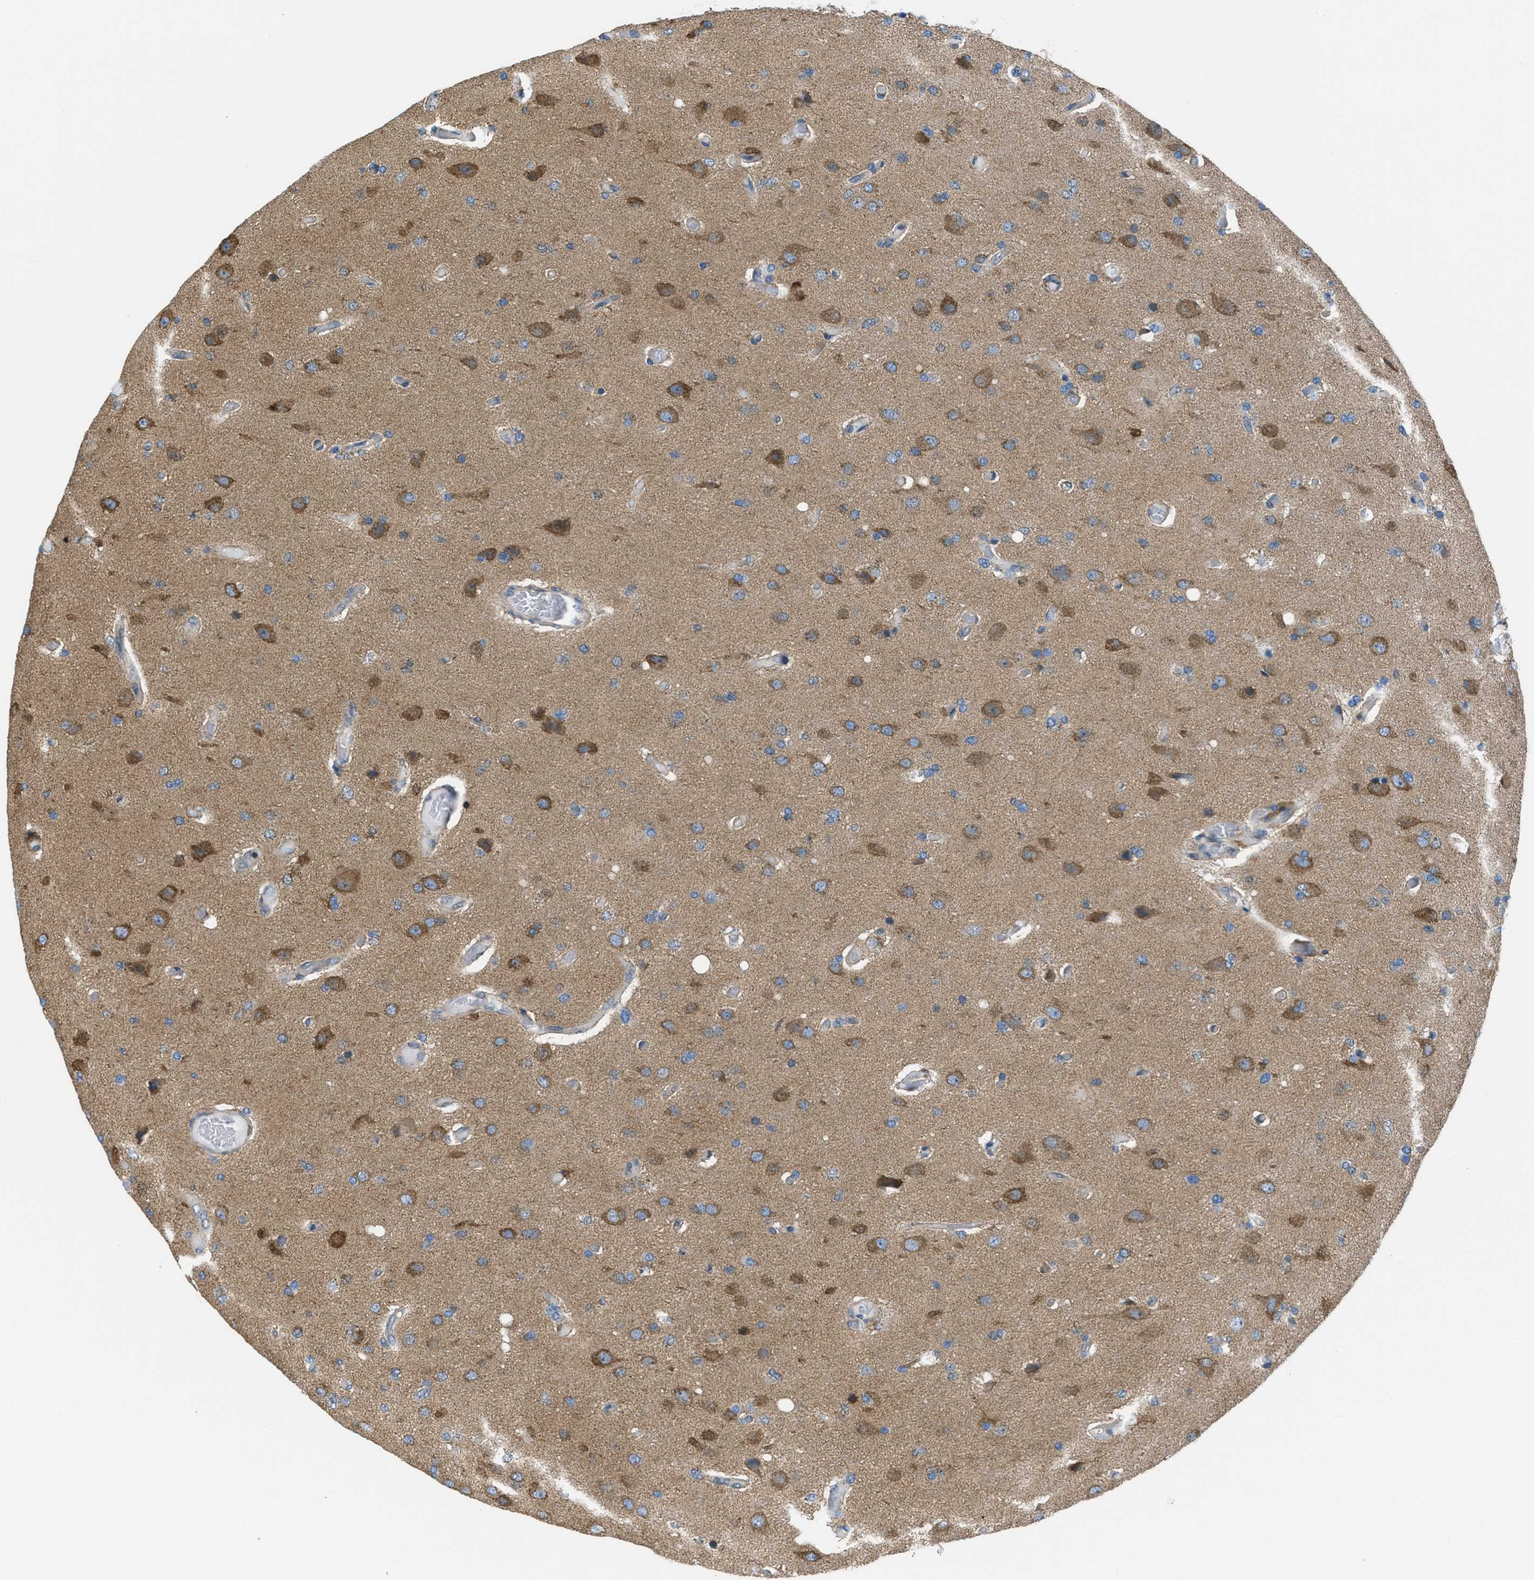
{"staining": {"intensity": "moderate", "quantity": ">75%", "location": "cytoplasmic/membranous"}, "tissue": "glioma", "cell_type": "Tumor cells", "image_type": "cancer", "snomed": [{"axis": "morphology", "description": "Normal tissue, NOS"}, {"axis": "morphology", "description": "Glioma, malignant, High grade"}, {"axis": "topography", "description": "Cerebral cortex"}], "caption": "Tumor cells demonstrate moderate cytoplasmic/membranous staining in about >75% of cells in malignant glioma (high-grade). (DAB IHC with brightfield microscopy, high magnification).", "gene": "PIP5K1C", "patient": {"sex": "male", "age": 77}}